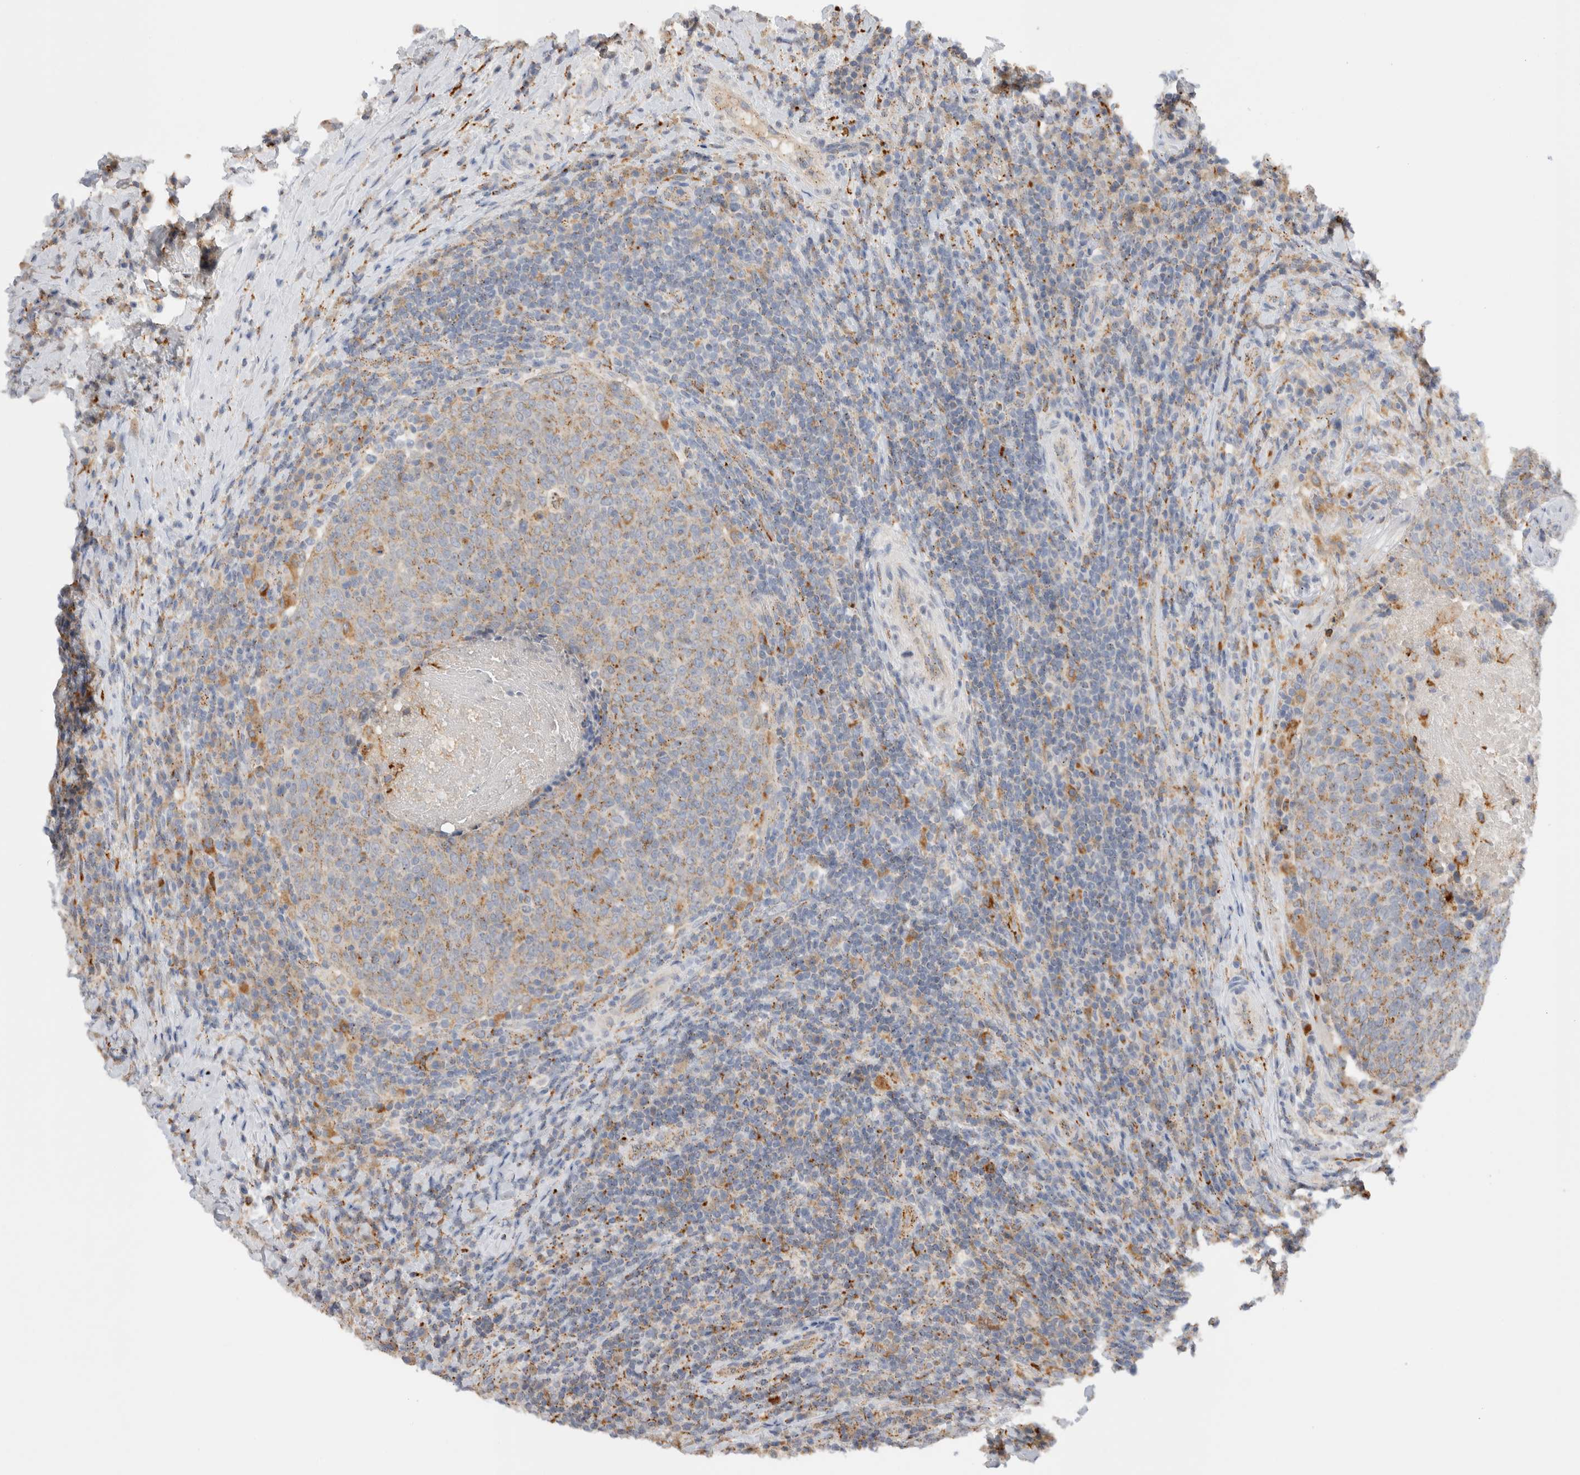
{"staining": {"intensity": "moderate", "quantity": ">75%", "location": "cytoplasmic/membranous"}, "tissue": "head and neck cancer", "cell_type": "Tumor cells", "image_type": "cancer", "snomed": [{"axis": "morphology", "description": "Squamous cell carcinoma, NOS"}, {"axis": "morphology", "description": "Squamous cell carcinoma, metastatic, NOS"}, {"axis": "topography", "description": "Lymph node"}, {"axis": "topography", "description": "Head-Neck"}], "caption": "Protein analysis of squamous cell carcinoma (head and neck) tissue displays moderate cytoplasmic/membranous positivity in about >75% of tumor cells.", "gene": "GNS", "patient": {"sex": "male", "age": 62}}